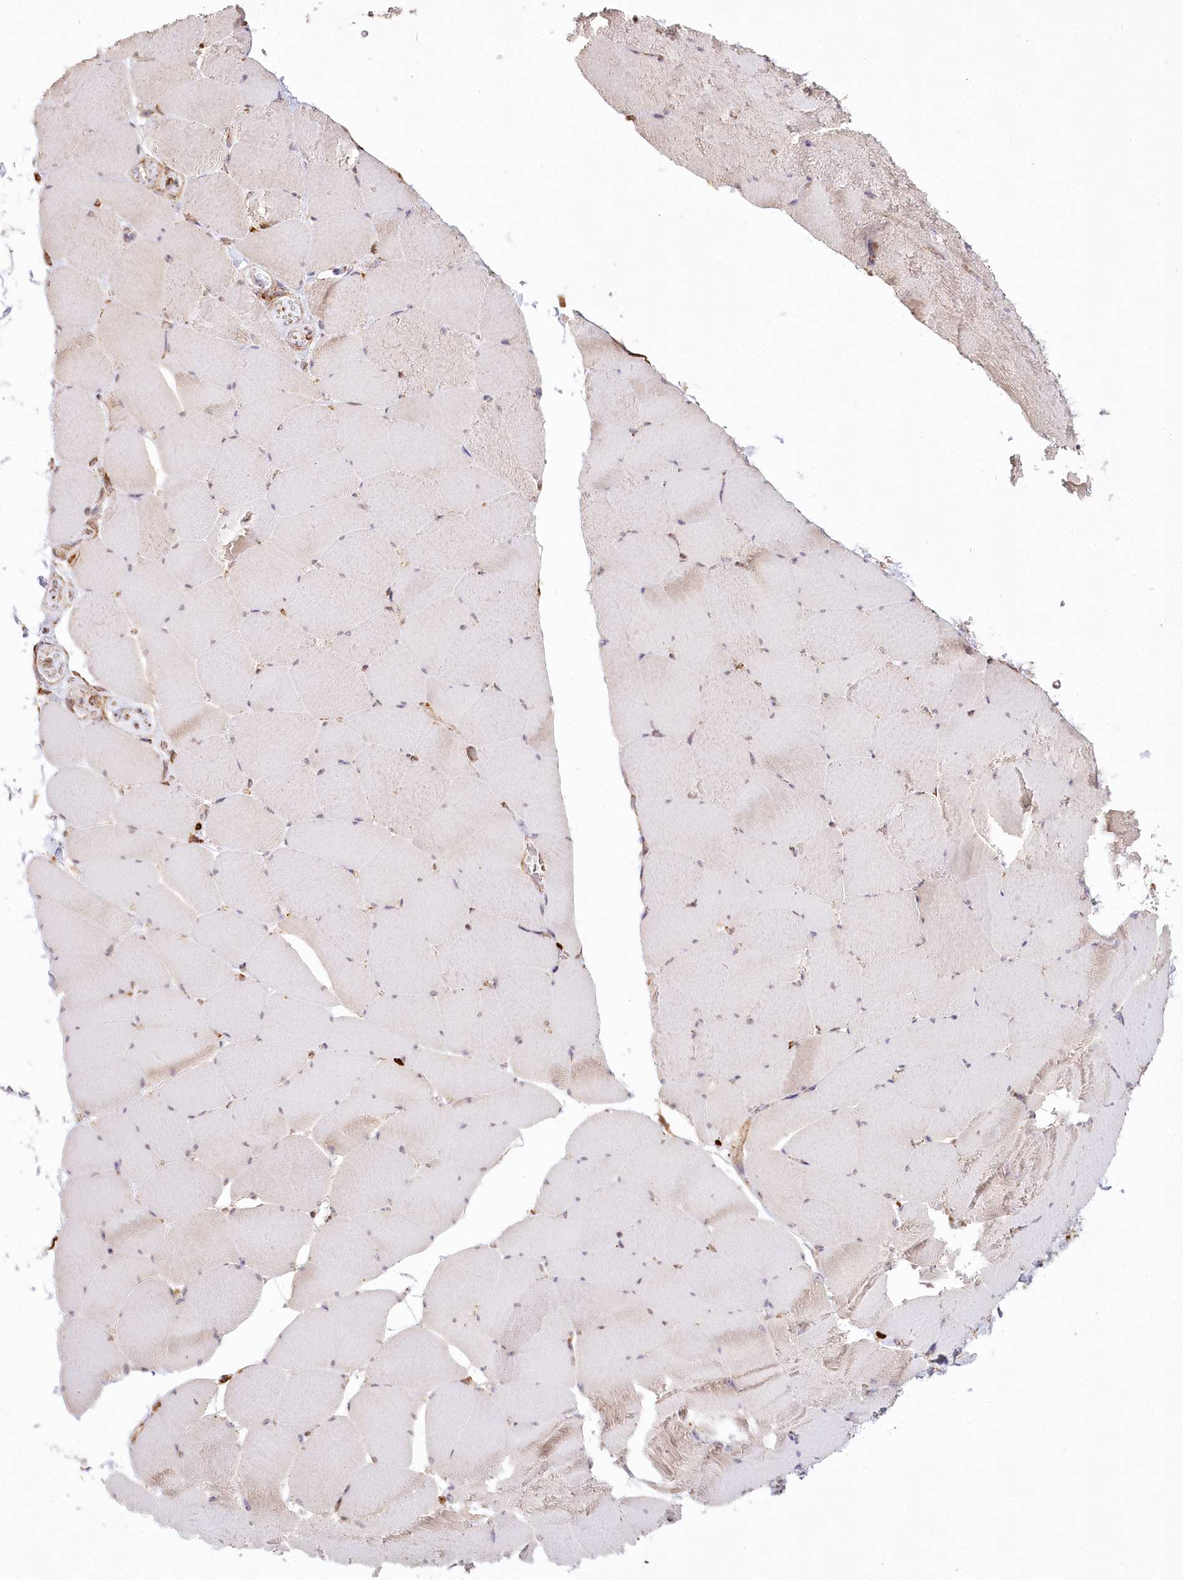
{"staining": {"intensity": "weak", "quantity": "<25%", "location": "cytoplasmic/membranous"}, "tissue": "skeletal muscle", "cell_type": "Myocytes", "image_type": "normal", "snomed": [{"axis": "morphology", "description": "Normal tissue, NOS"}, {"axis": "topography", "description": "Skeletal muscle"}], "caption": "This is a micrograph of IHC staining of normal skeletal muscle, which shows no staining in myocytes. (Immunohistochemistry (ihc), brightfield microscopy, high magnification).", "gene": "FAM13A", "patient": {"sex": "male", "age": 62}}